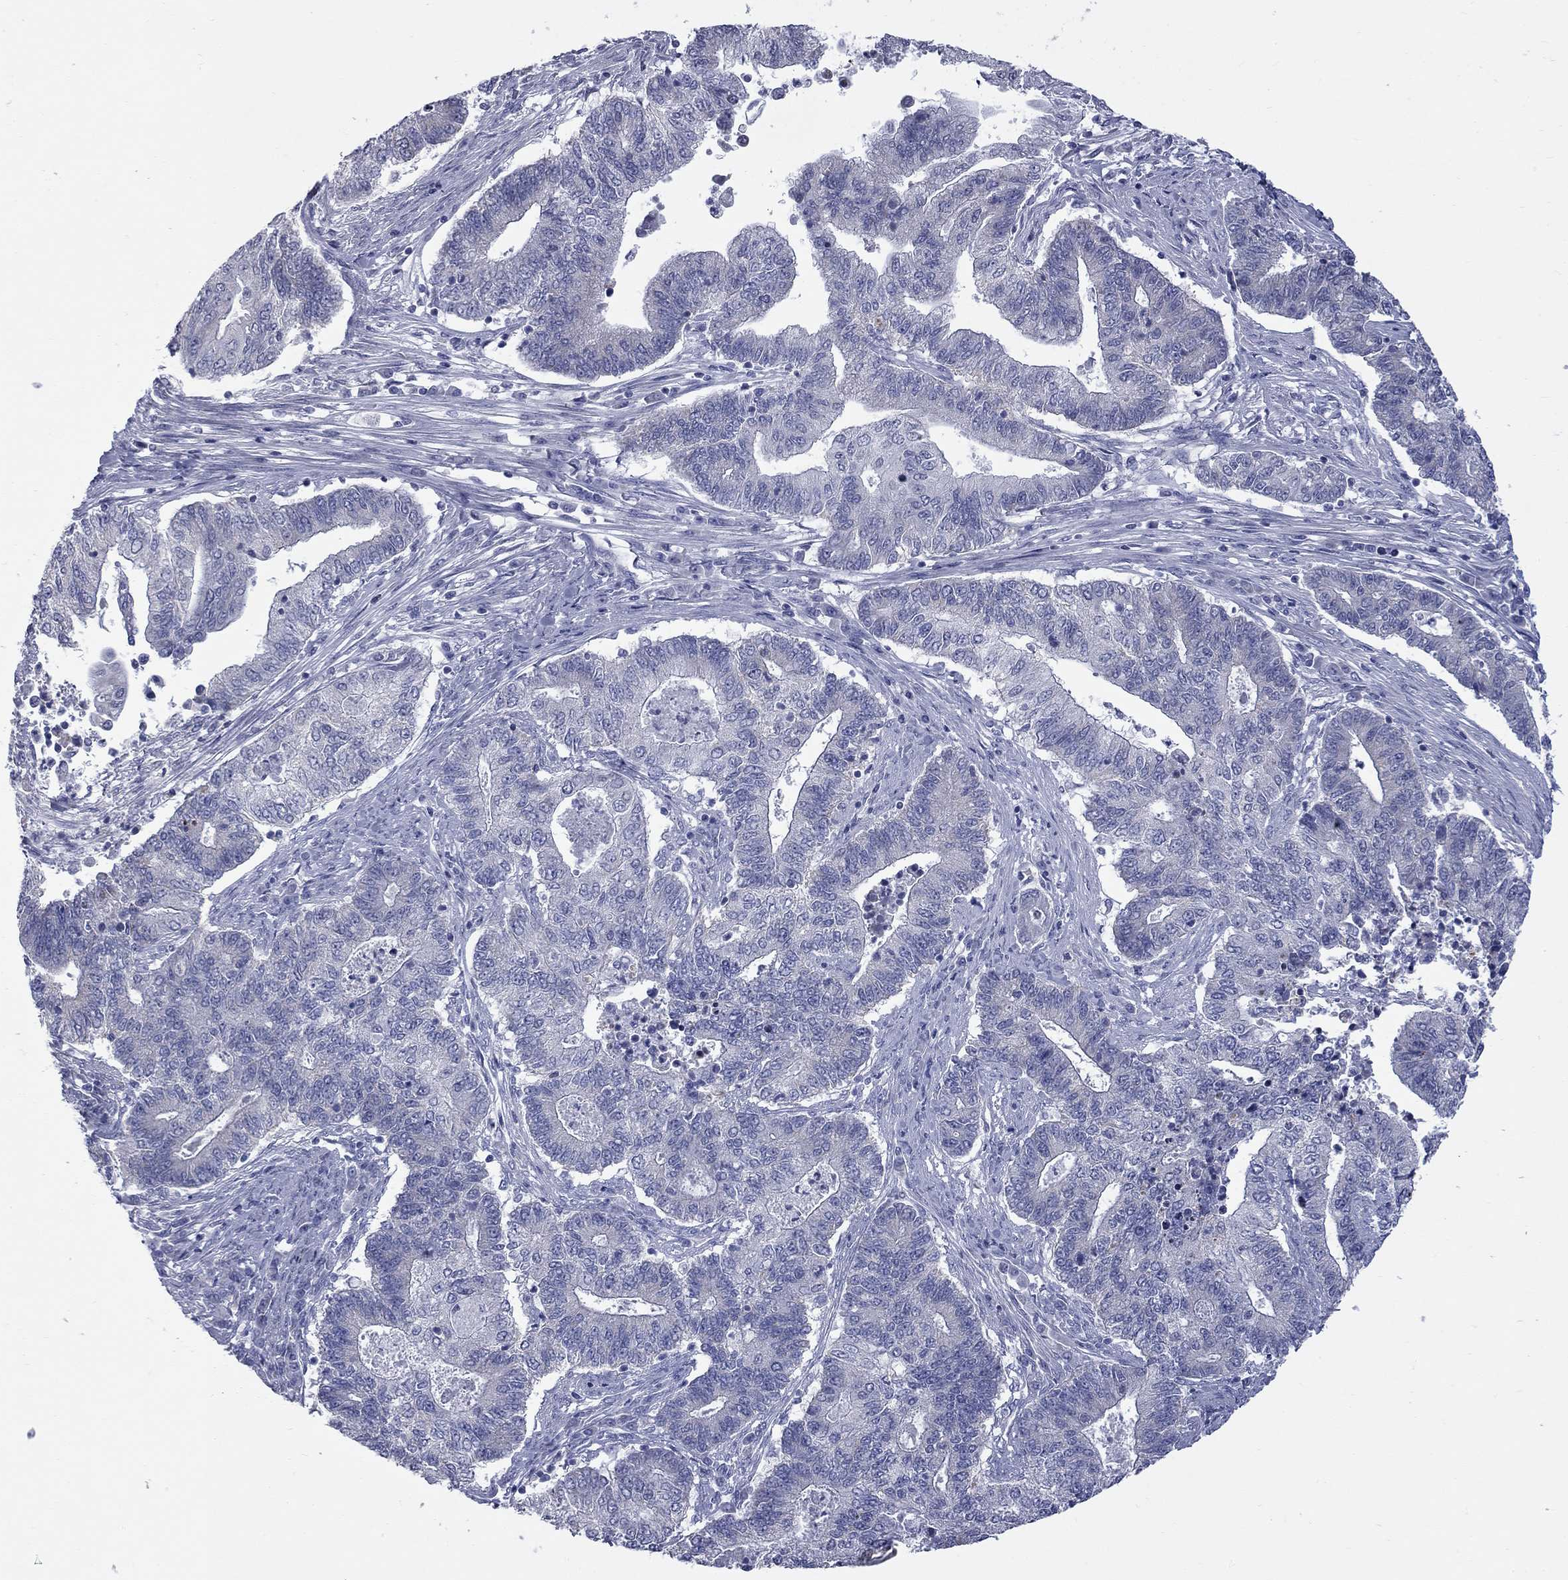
{"staining": {"intensity": "negative", "quantity": "none", "location": "none"}, "tissue": "endometrial cancer", "cell_type": "Tumor cells", "image_type": "cancer", "snomed": [{"axis": "morphology", "description": "Adenocarcinoma, NOS"}, {"axis": "topography", "description": "Uterus"}, {"axis": "topography", "description": "Endometrium"}], "caption": "Immunohistochemistry (IHC) micrograph of human adenocarcinoma (endometrial) stained for a protein (brown), which reveals no expression in tumor cells.", "gene": "ABCB4", "patient": {"sex": "female", "age": 54}}